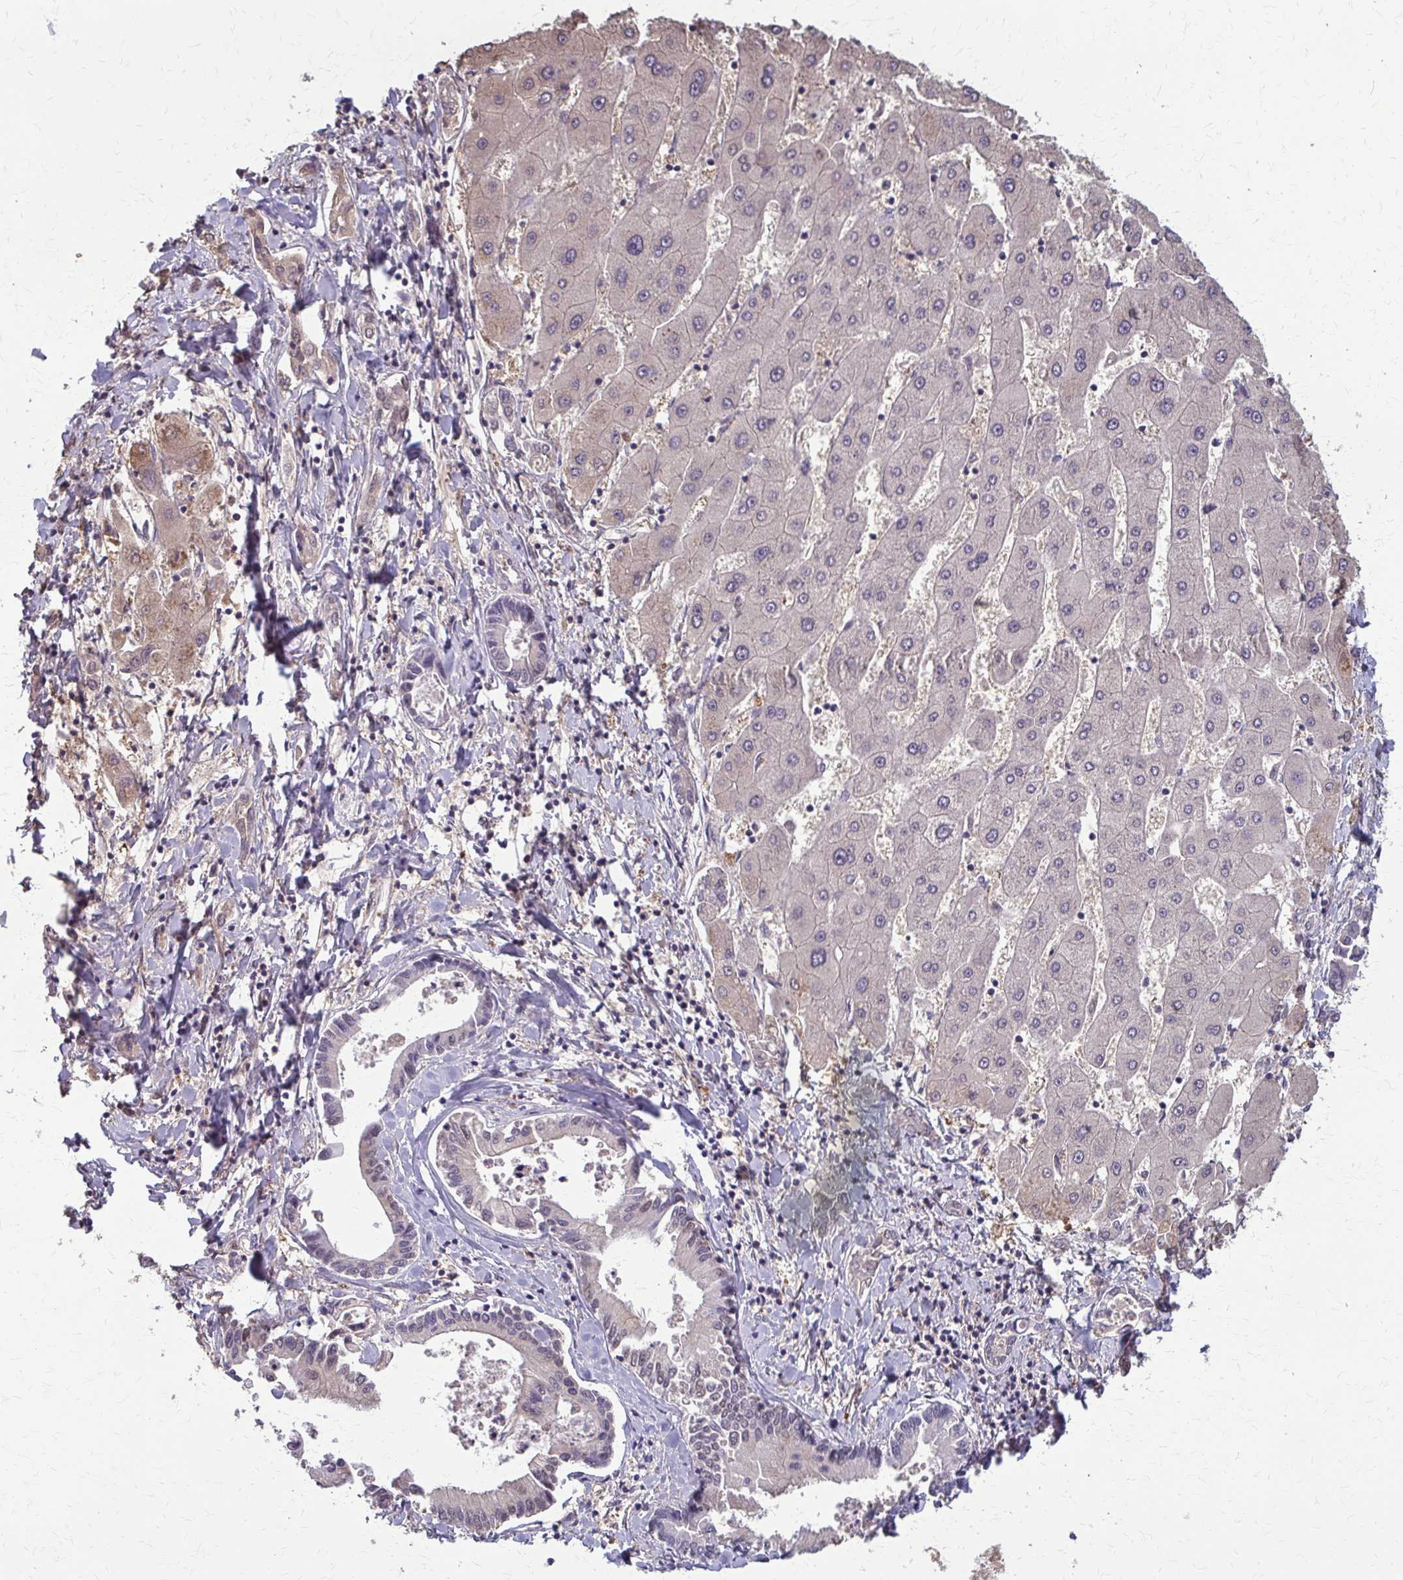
{"staining": {"intensity": "negative", "quantity": "none", "location": "none"}, "tissue": "liver cancer", "cell_type": "Tumor cells", "image_type": "cancer", "snomed": [{"axis": "morphology", "description": "Cholangiocarcinoma"}, {"axis": "topography", "description": "Liver"}], "caption": "The histopathology image reveals no significant positivity in tumor cells of liver cancer.", "gene": "ZNF34", "patient": {"sex": "male", "age": 66}}